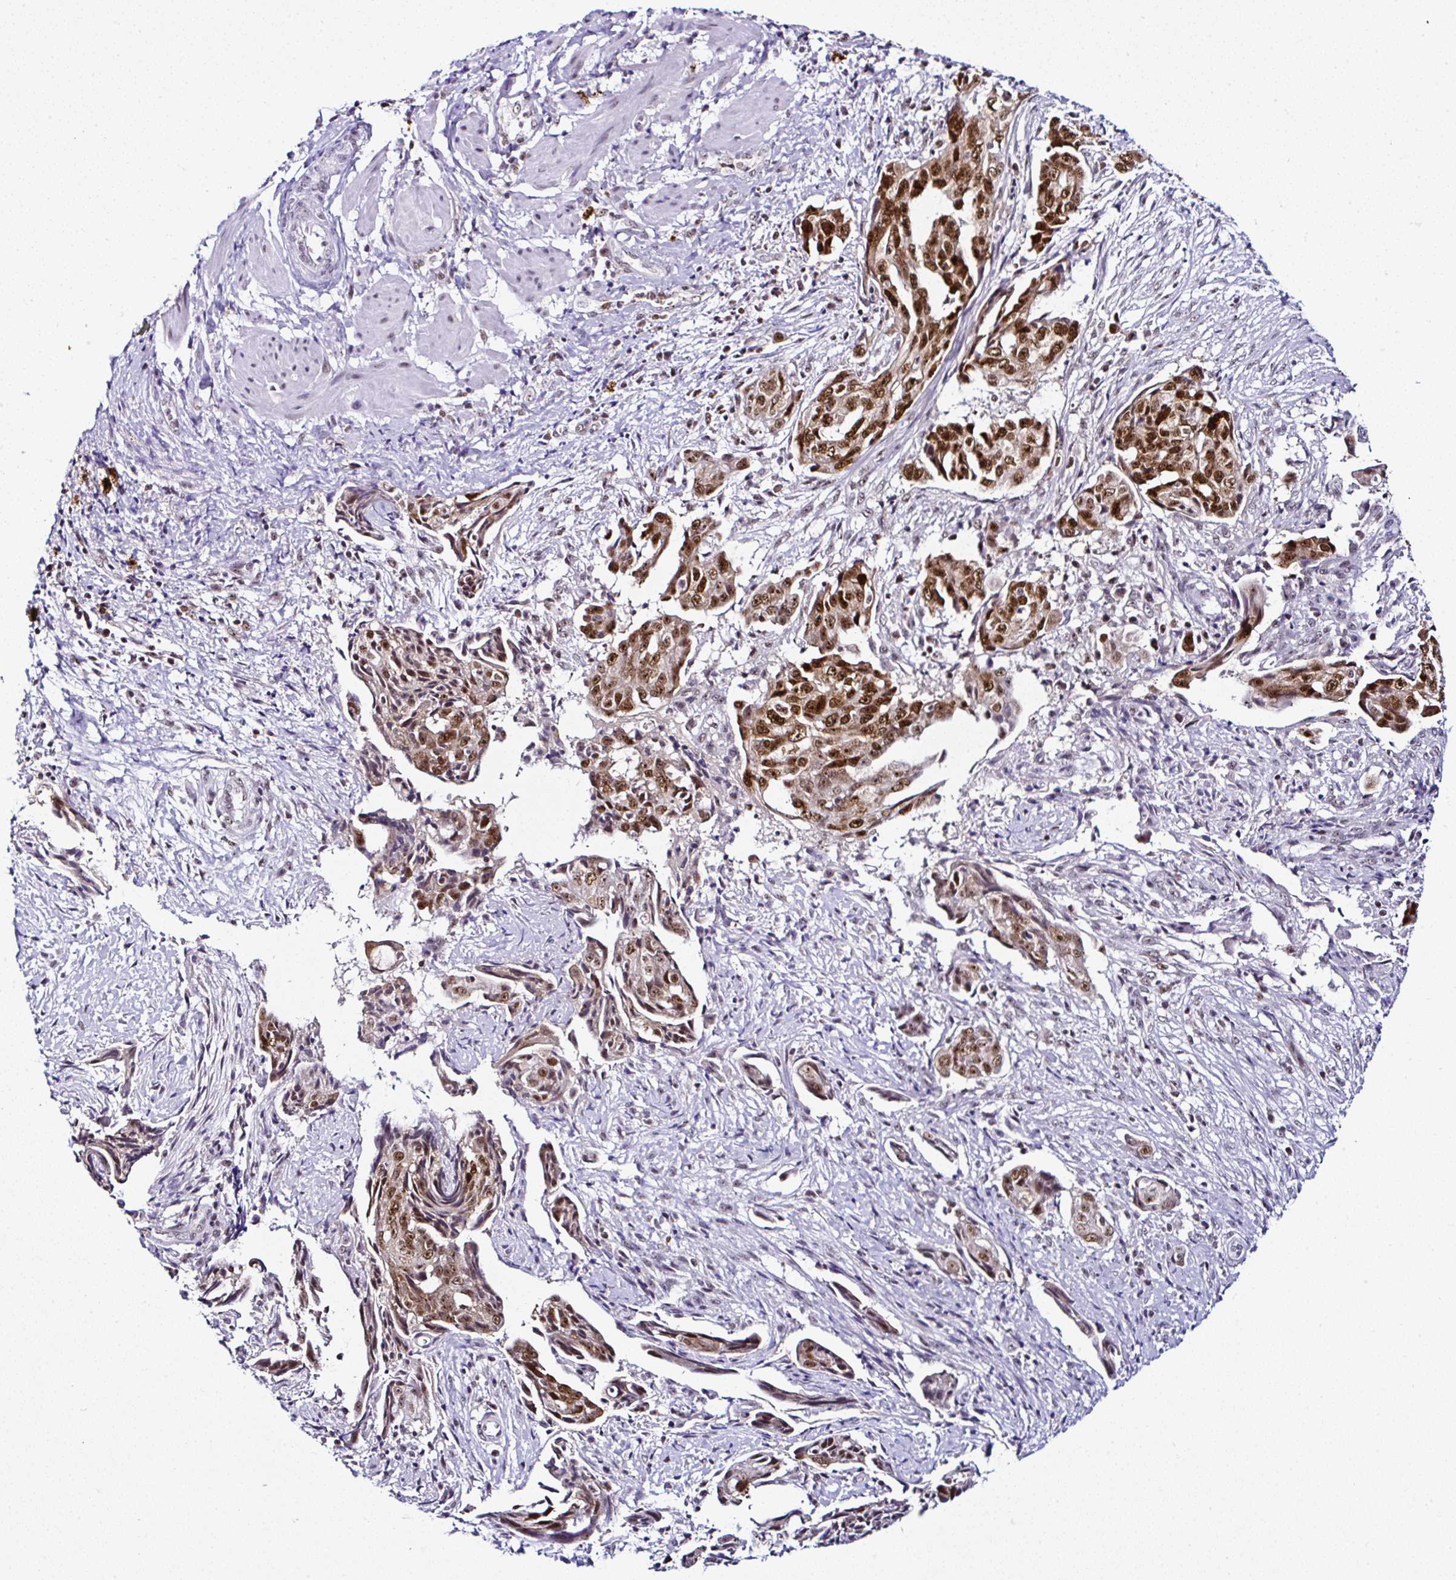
{"staining": {"intensity": "strong", "quantity": ">75%", "location": "nuclear"}, "tissue": "ovarian cancer", "cell_type": "Tumor cells", "image_type": "cancer", "snomed": [{"axis": "morphology", "description": "Carcinoma, endometroid"}, {"axis": "topography", "description": "Ovary"}], "caption": "This micrograph exhibits immunohistochemistry staining of human ovarian cancer (endometroid carcinoma), with high strong nuclear positivity in approximately >75% of tumor cells.", "gene": "PTPN2", "patient": {"sex": "female", "age": 70}}